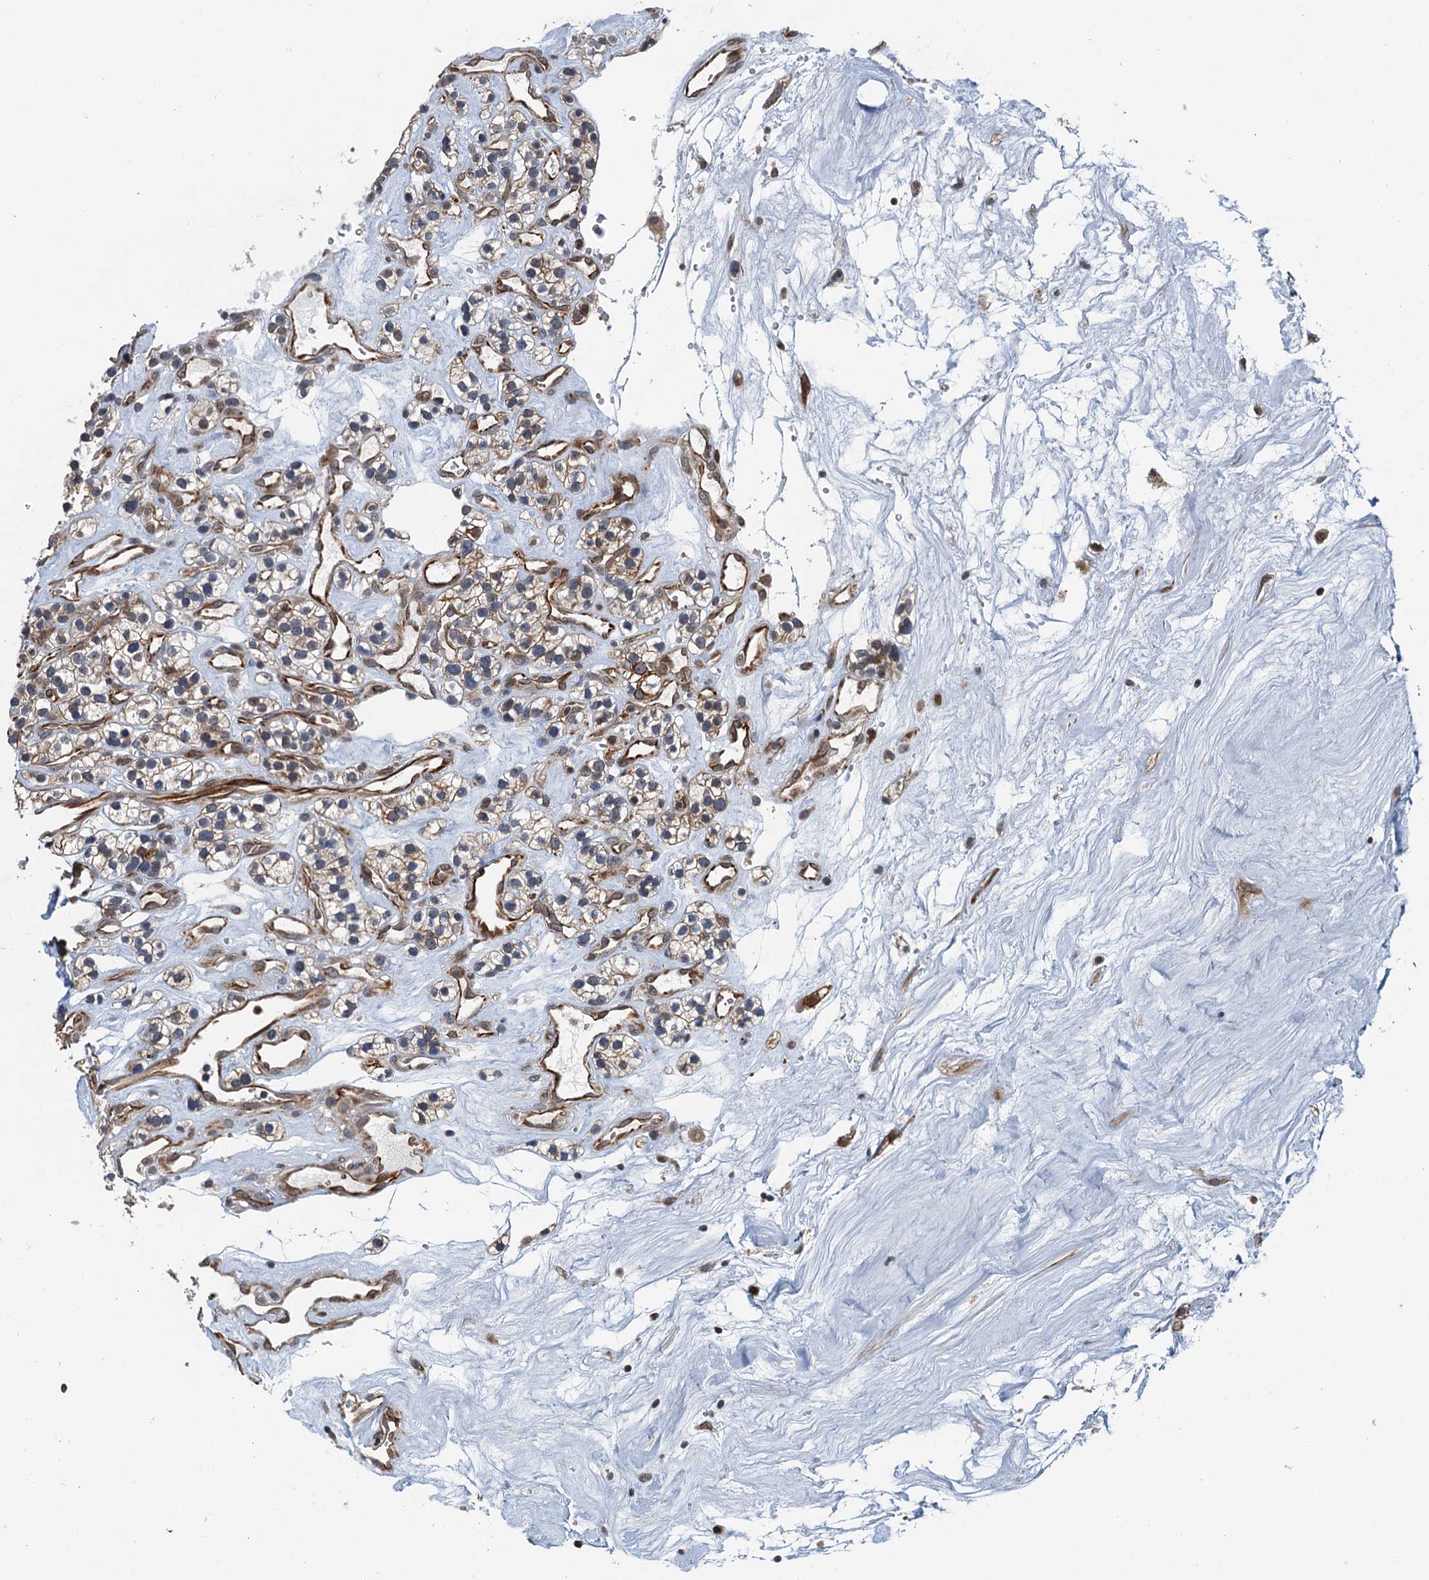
{"staining": {"intensity": "weak", "quantity": "<25%", "location": "cytoplasmic/membranous"}, "tissue": "renal cancer", "cell_type": "Tumor cells", "image_type": "cancer", "snomed": [{"axis": "morphology", "description": "Adenocarcinoma, NOS"}, {"axis": "topography", "description": "Kidney"}], "caption": "Immunohistochemistry micrograph of renal cancer (adenocarcinoma) stained for a protein (brown), which displays no staining in tumor cells.", "gene": "WHAMM", "patient": {"sex": "female", "age": 57}}